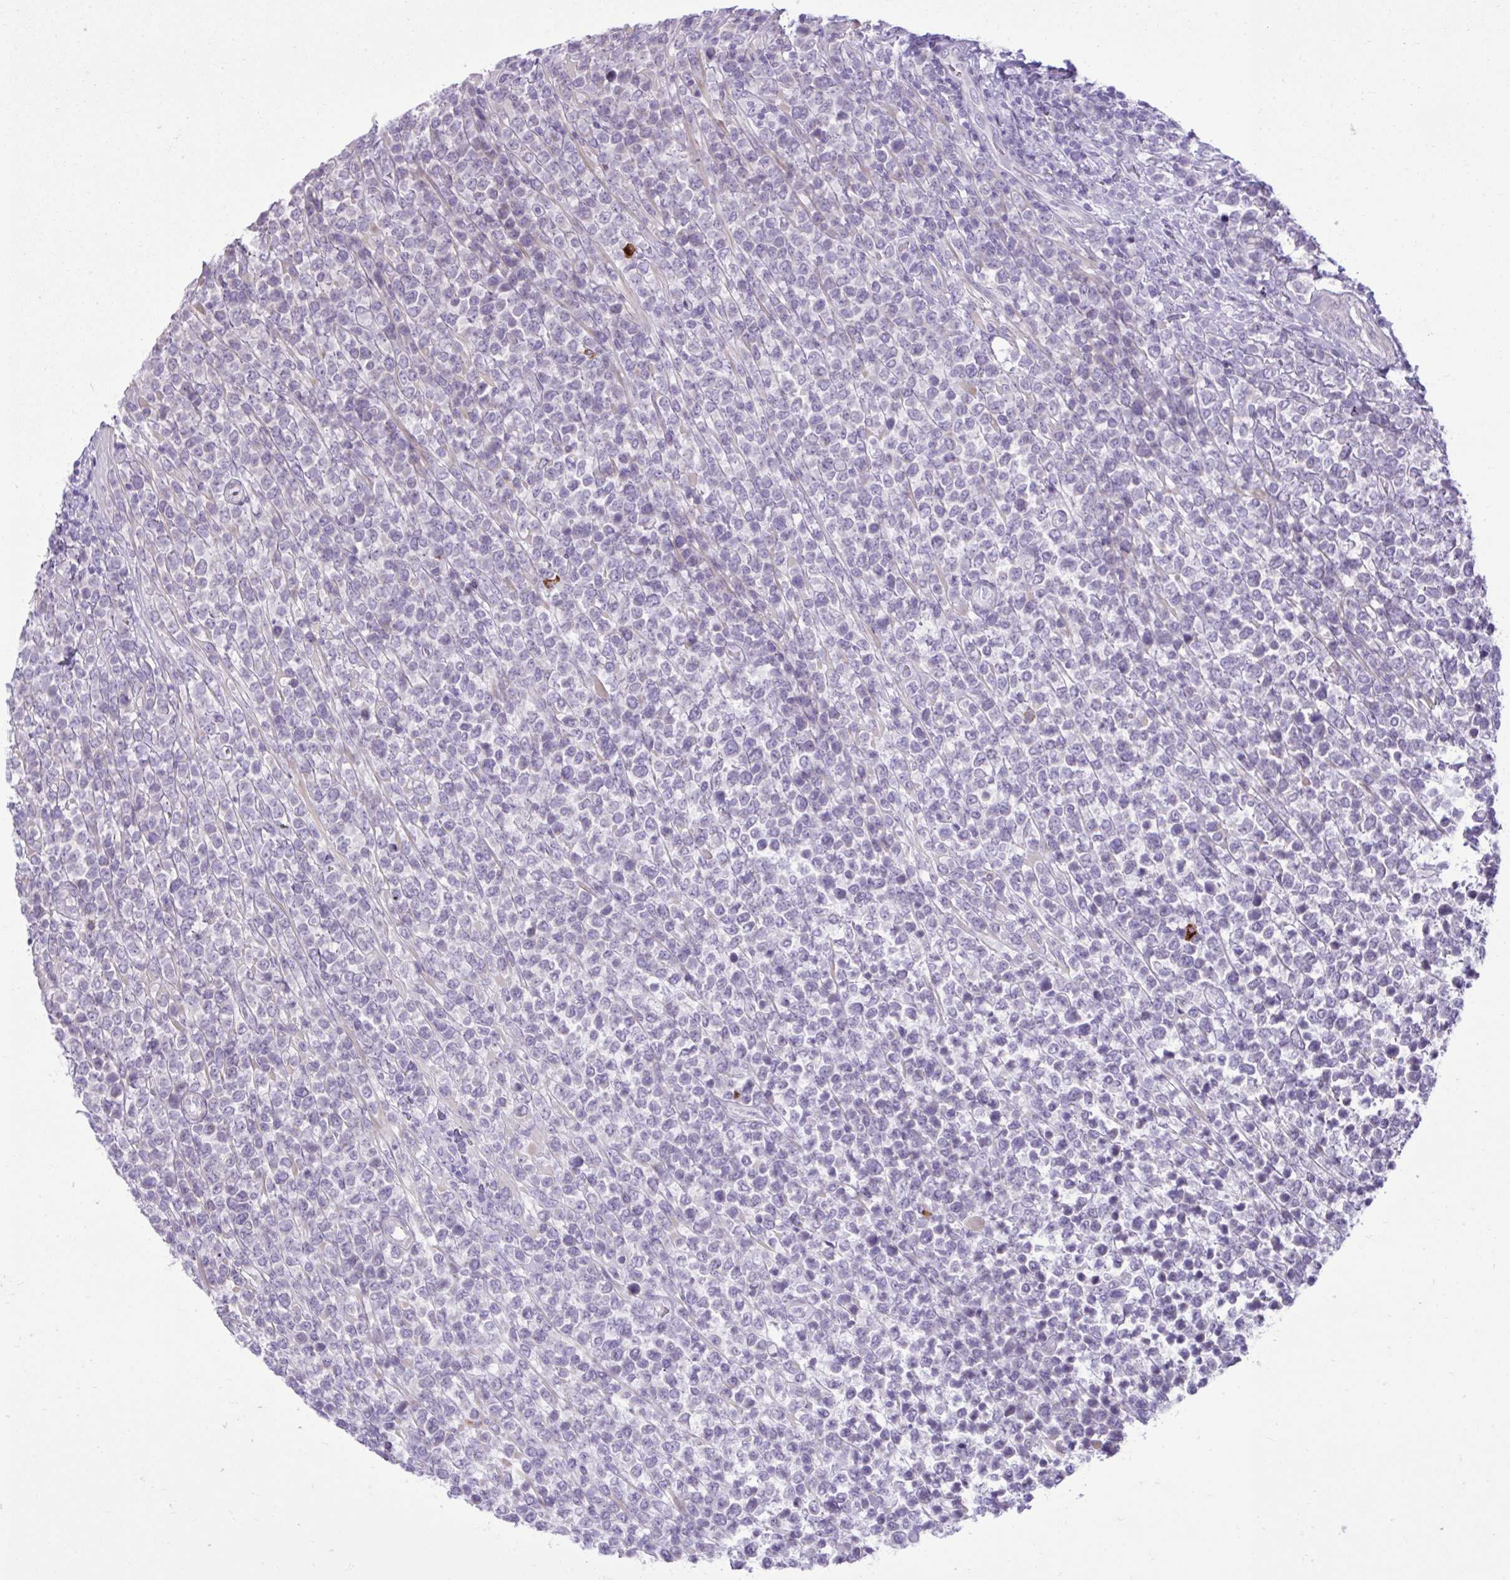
{"staining": {"intensity": "negative", "quantity": "none", "location": "none"}, "tissue": "lymphoma", "cell_type": "Tumor cells", "image_type": "cancer", "snomed": [{"axis": "morphology", "description": "Malignant lymphoma, non-Hodgkin's type, High grade"}, {"axis": "topography", "description": "Soft tissue"}], "caption": "Human malignant lymphoma, non-Hodgkin's type (high-grade) stained for a protein using immunohistochemistry shows no expression in tumor cells.", "gene": "SPAG1", "patient": {"sex": "female", "age": 56}}